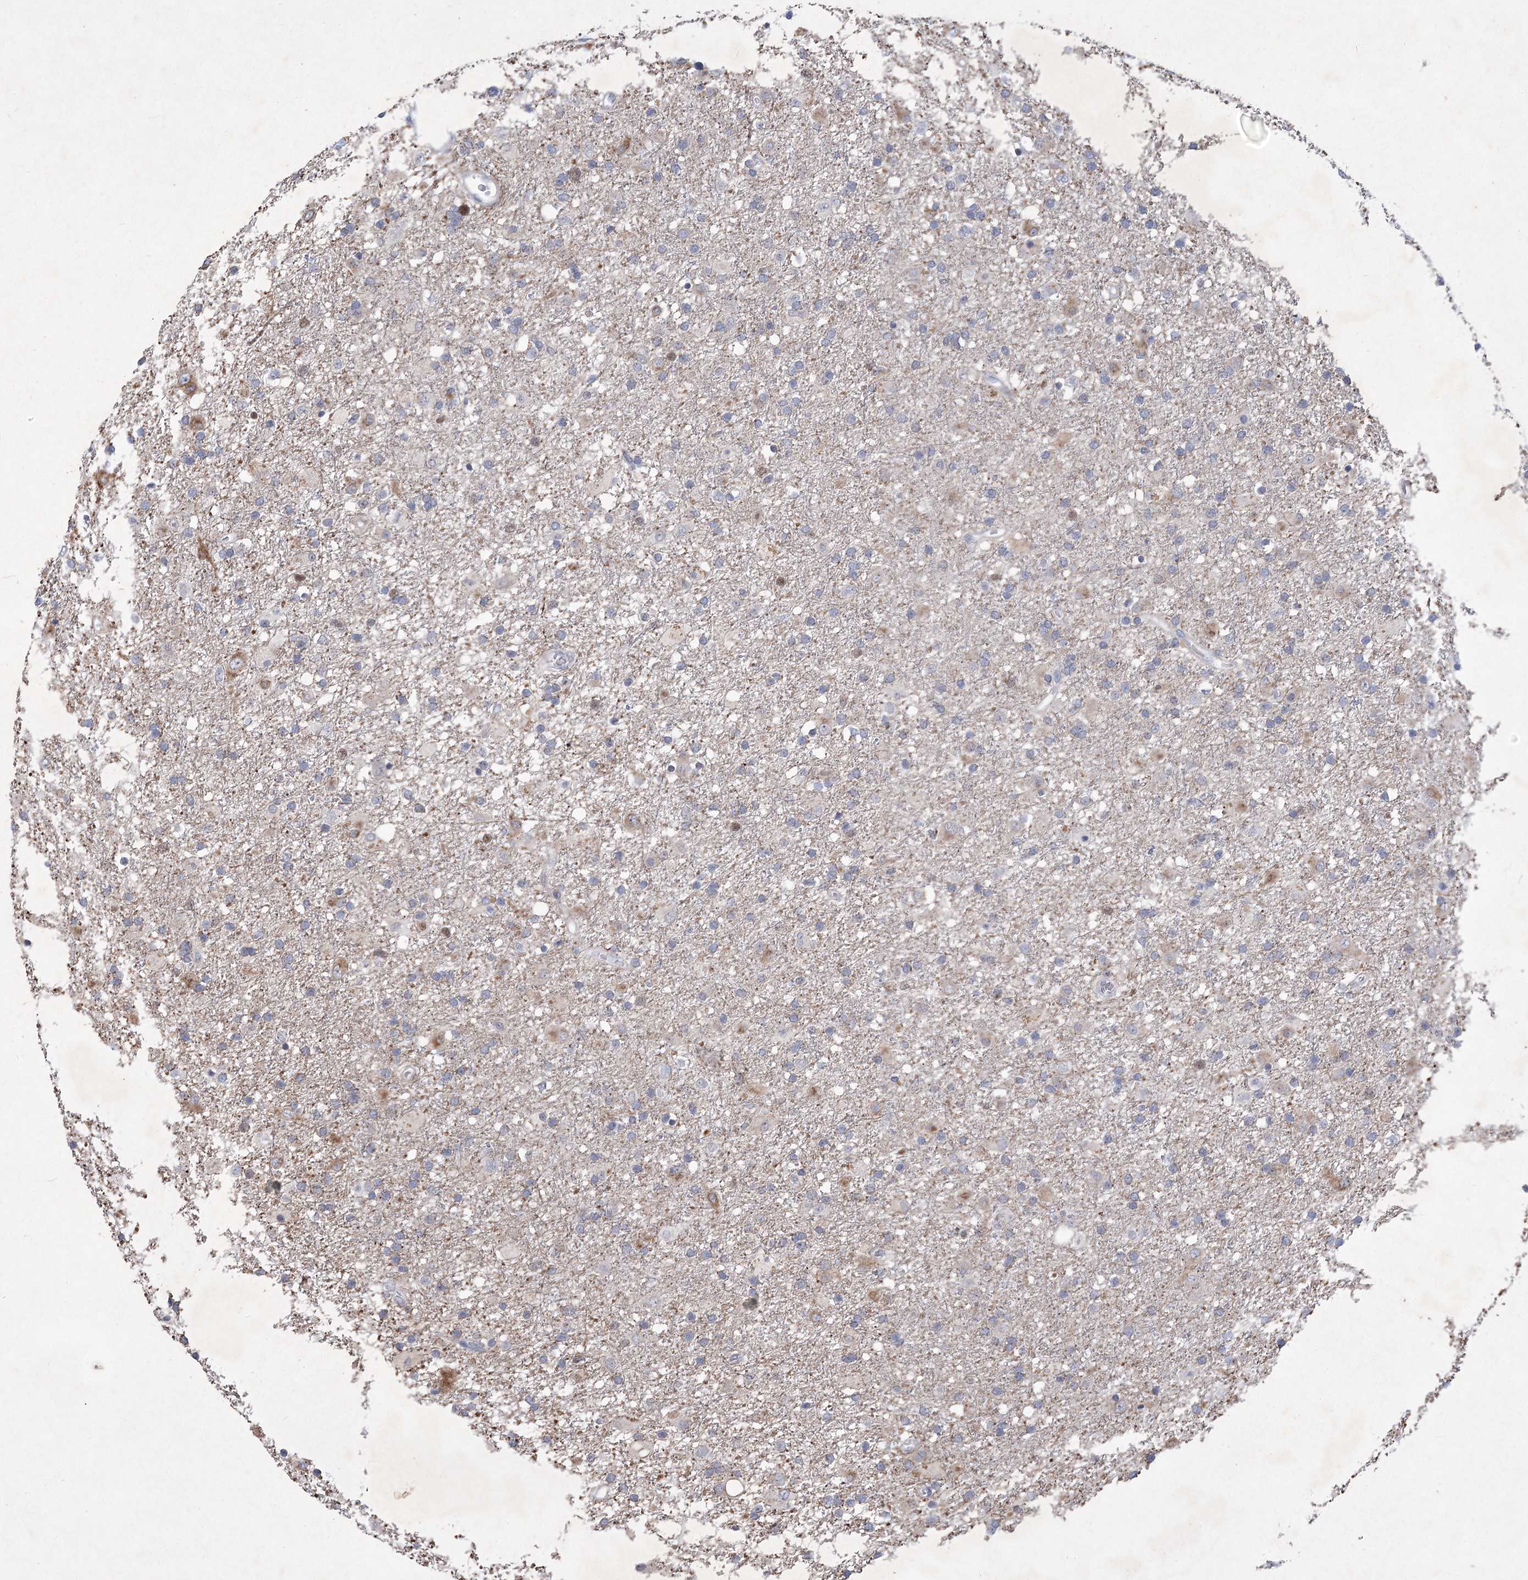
{"staining": {"intensity": "negative", "quantity": "none", "location": "none"}, "tissue": "glioma", "cell_type": "Tumor cells", "image_type": "cancer", "snomed": [{"axis": "morphology", "description": "Glioma, malignant, Low grade"}, {"axis": "topography", "description": "Brain"}], "caption": "Tumor cells are negative for brown protein staining in glioma.", "gene": "GCNT4", "patient": {"sex": "male", "age": 65}}